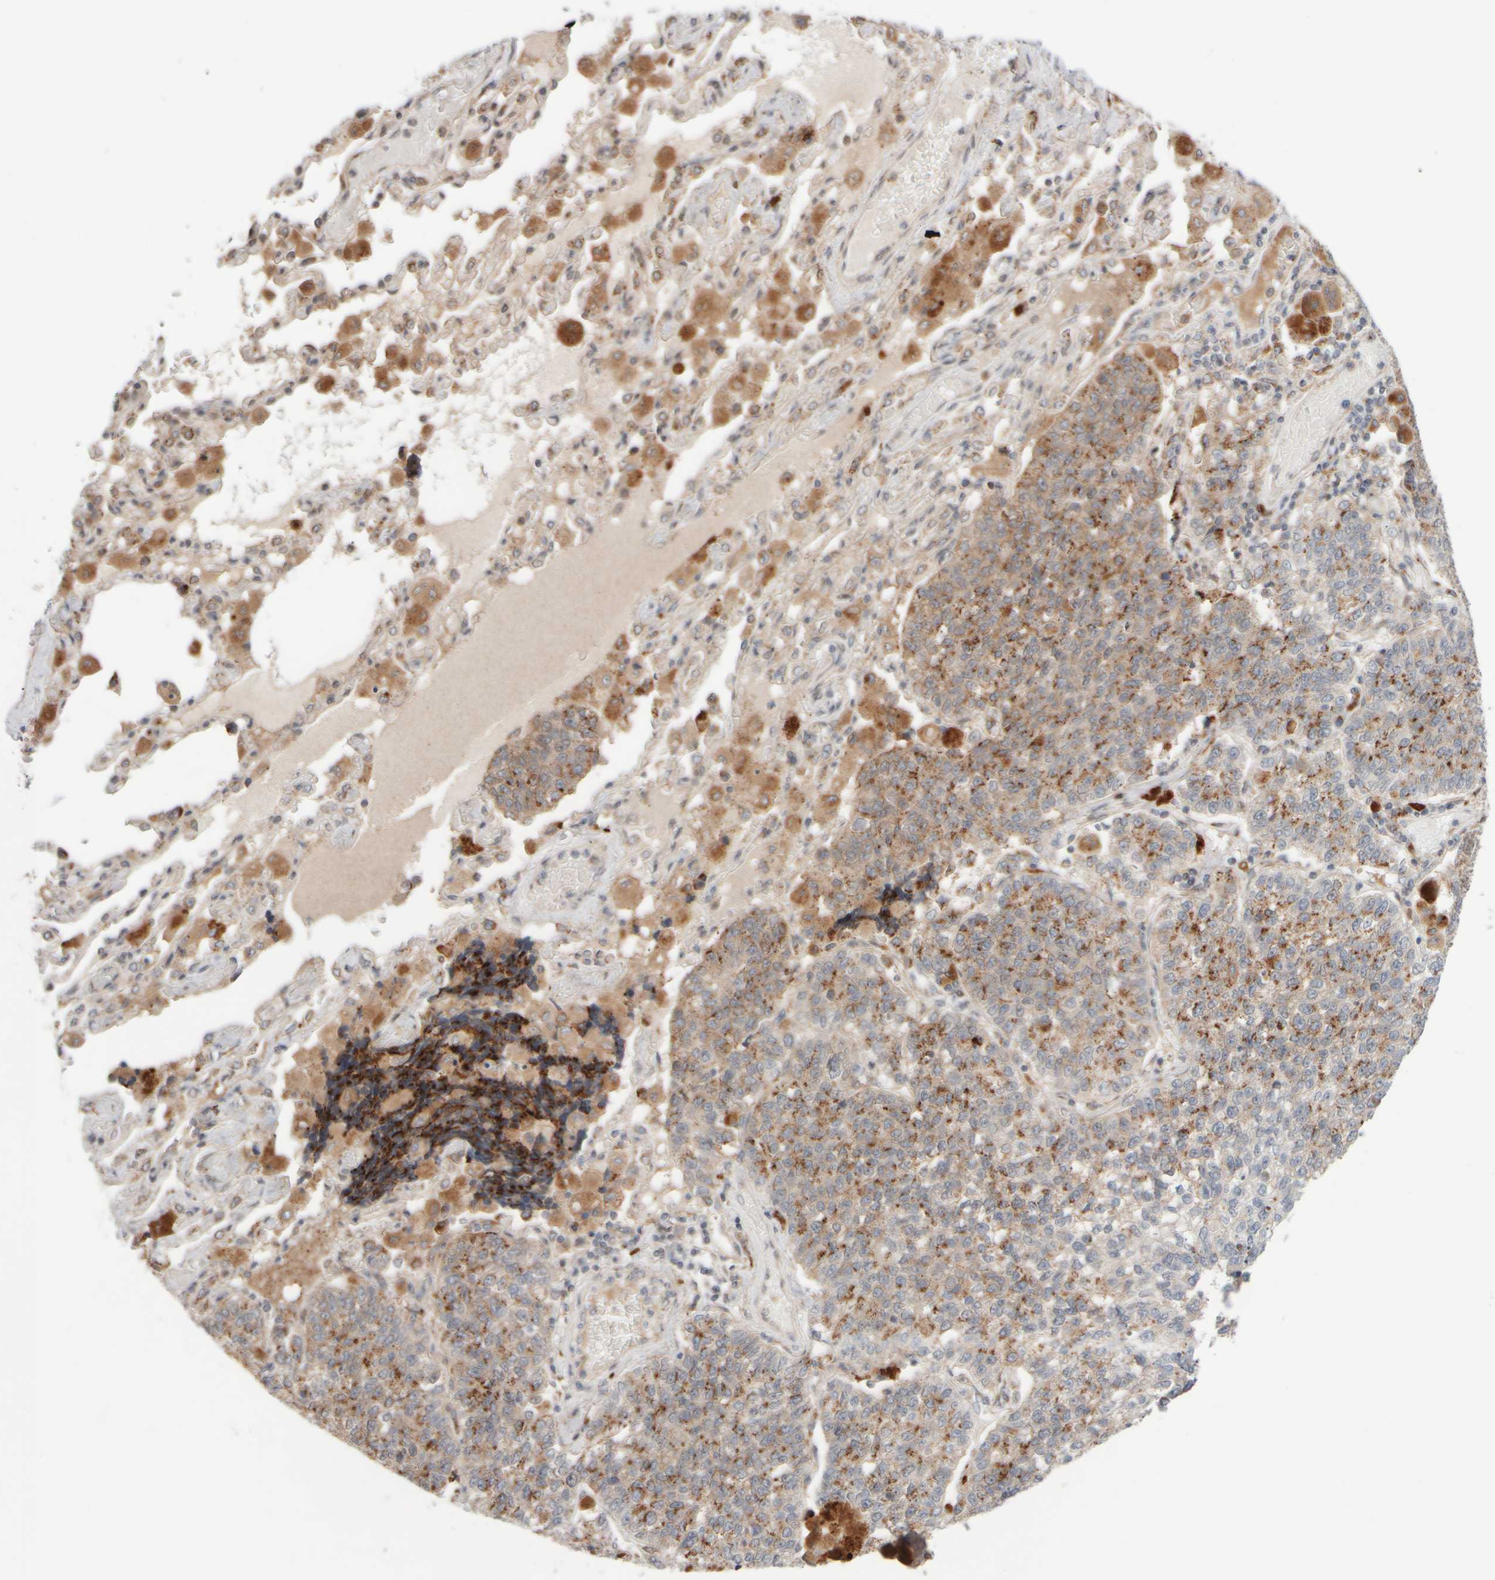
{"staining": {"intensity": "moderate", "quantity": ">75%", "location": "cytoplasmic/membranous"}, "tissue": "lung cancer", "cell_type": "Tumor cells", "image_type": "cancer", "snomed": [{"axis": "morphology", "description": "Adenocarcinoma, NOS"}, {"axis": "topography", "description": "Lung"}], "caption": "The image reveals a brown stain indicating the presence of a protein in the cytoplasmic/membranous of tumor cells in adenocarcinoma (lung).", "gene": "GCN1", "patient": {"sex": "male", "age": 49}}